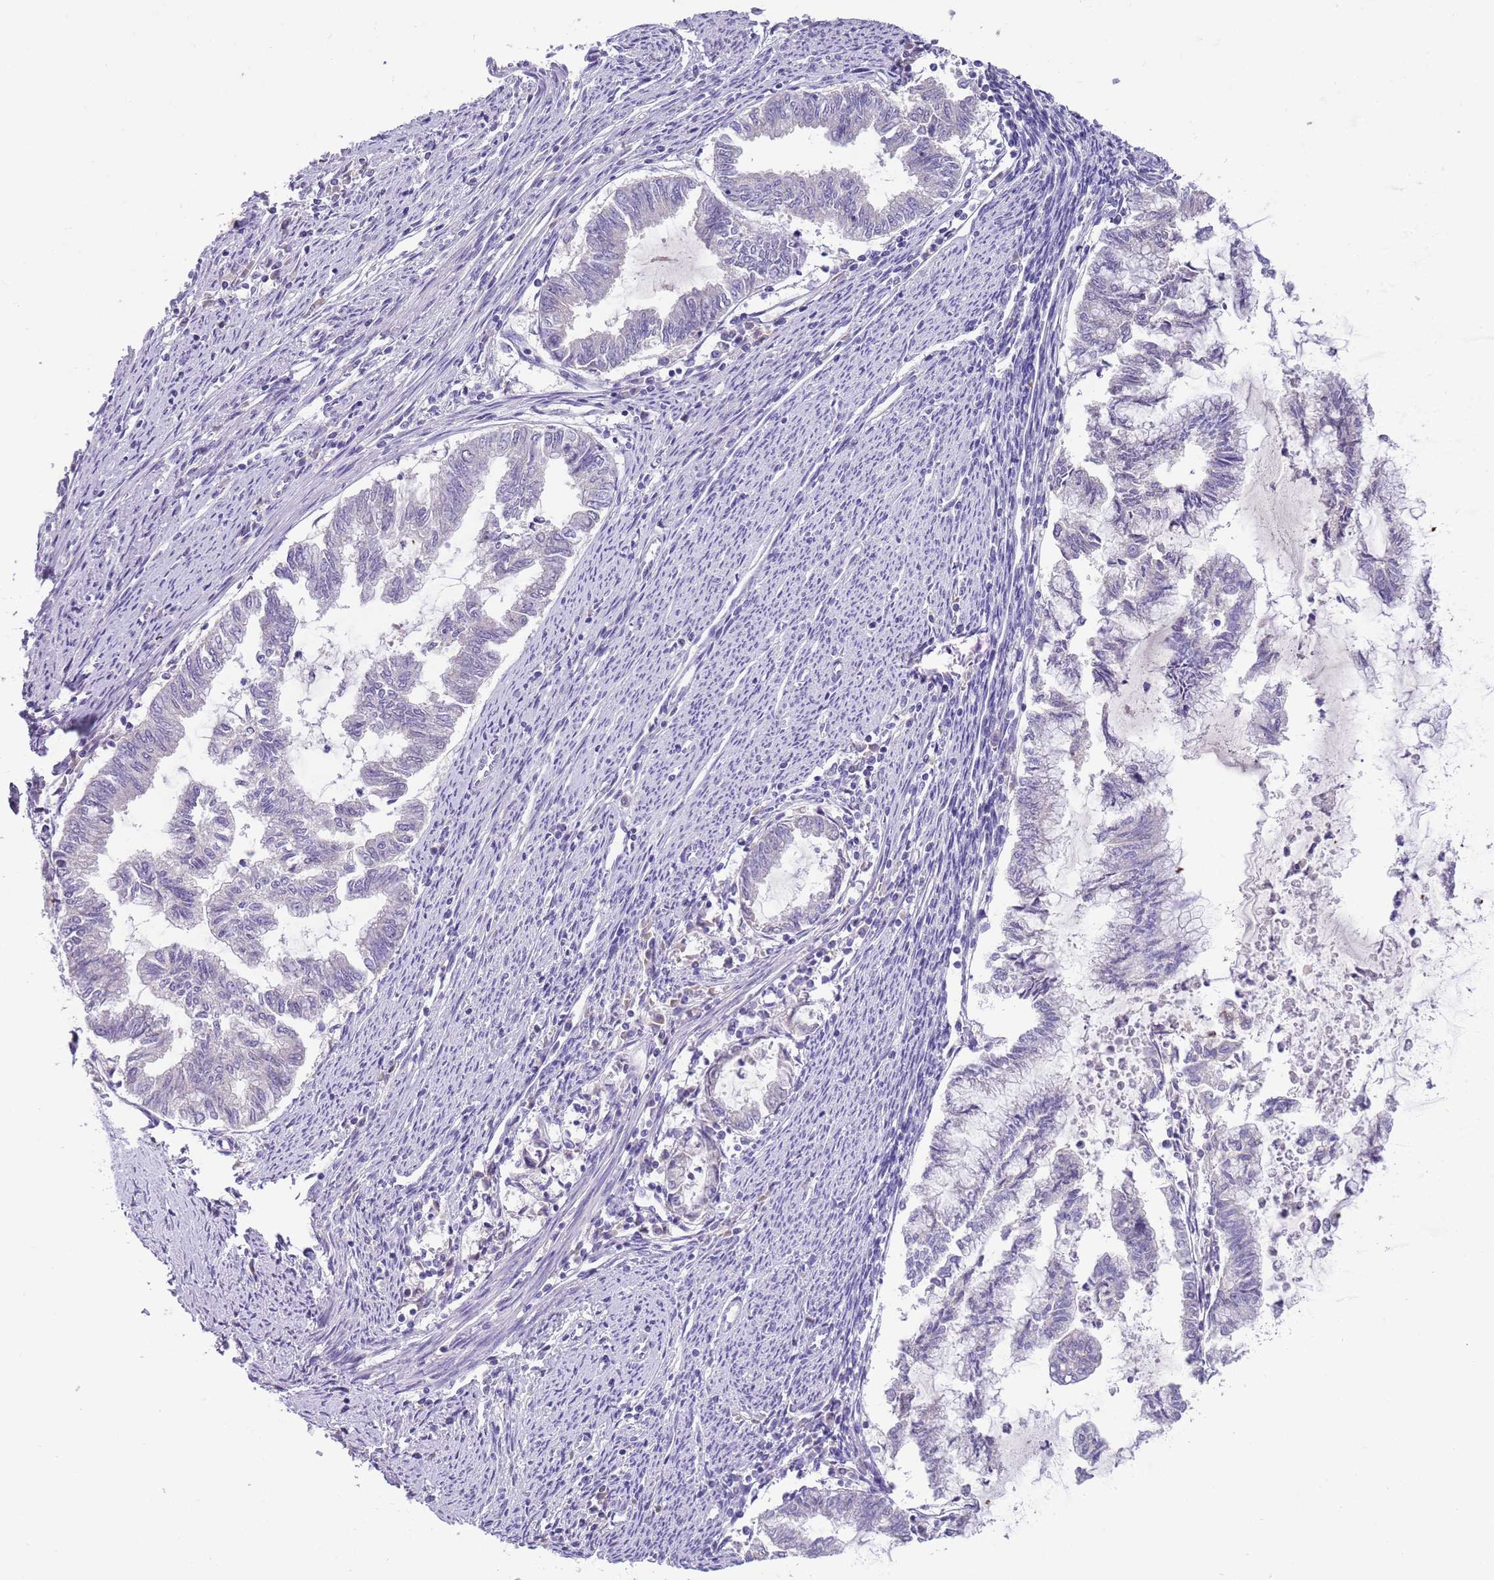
{"staining": {"intensity": "negative", "quantity": "none", "location": "none"}, "tissue": "endometrial cancer", "cell_type": "Tumor cells", "image_type": "cancer", "snomed": [{"axis": "morphology", "description": "Adenocarcinoma, NOS"}, {"axis": "topography", "description": "Endometrium"}], "caption": "Protein analysis of endometrial adenocarcinoma reveals no significant positivity in tumor cells.", "gene": "CFAP73", "patient": {"sex": "female", "age": 79}}